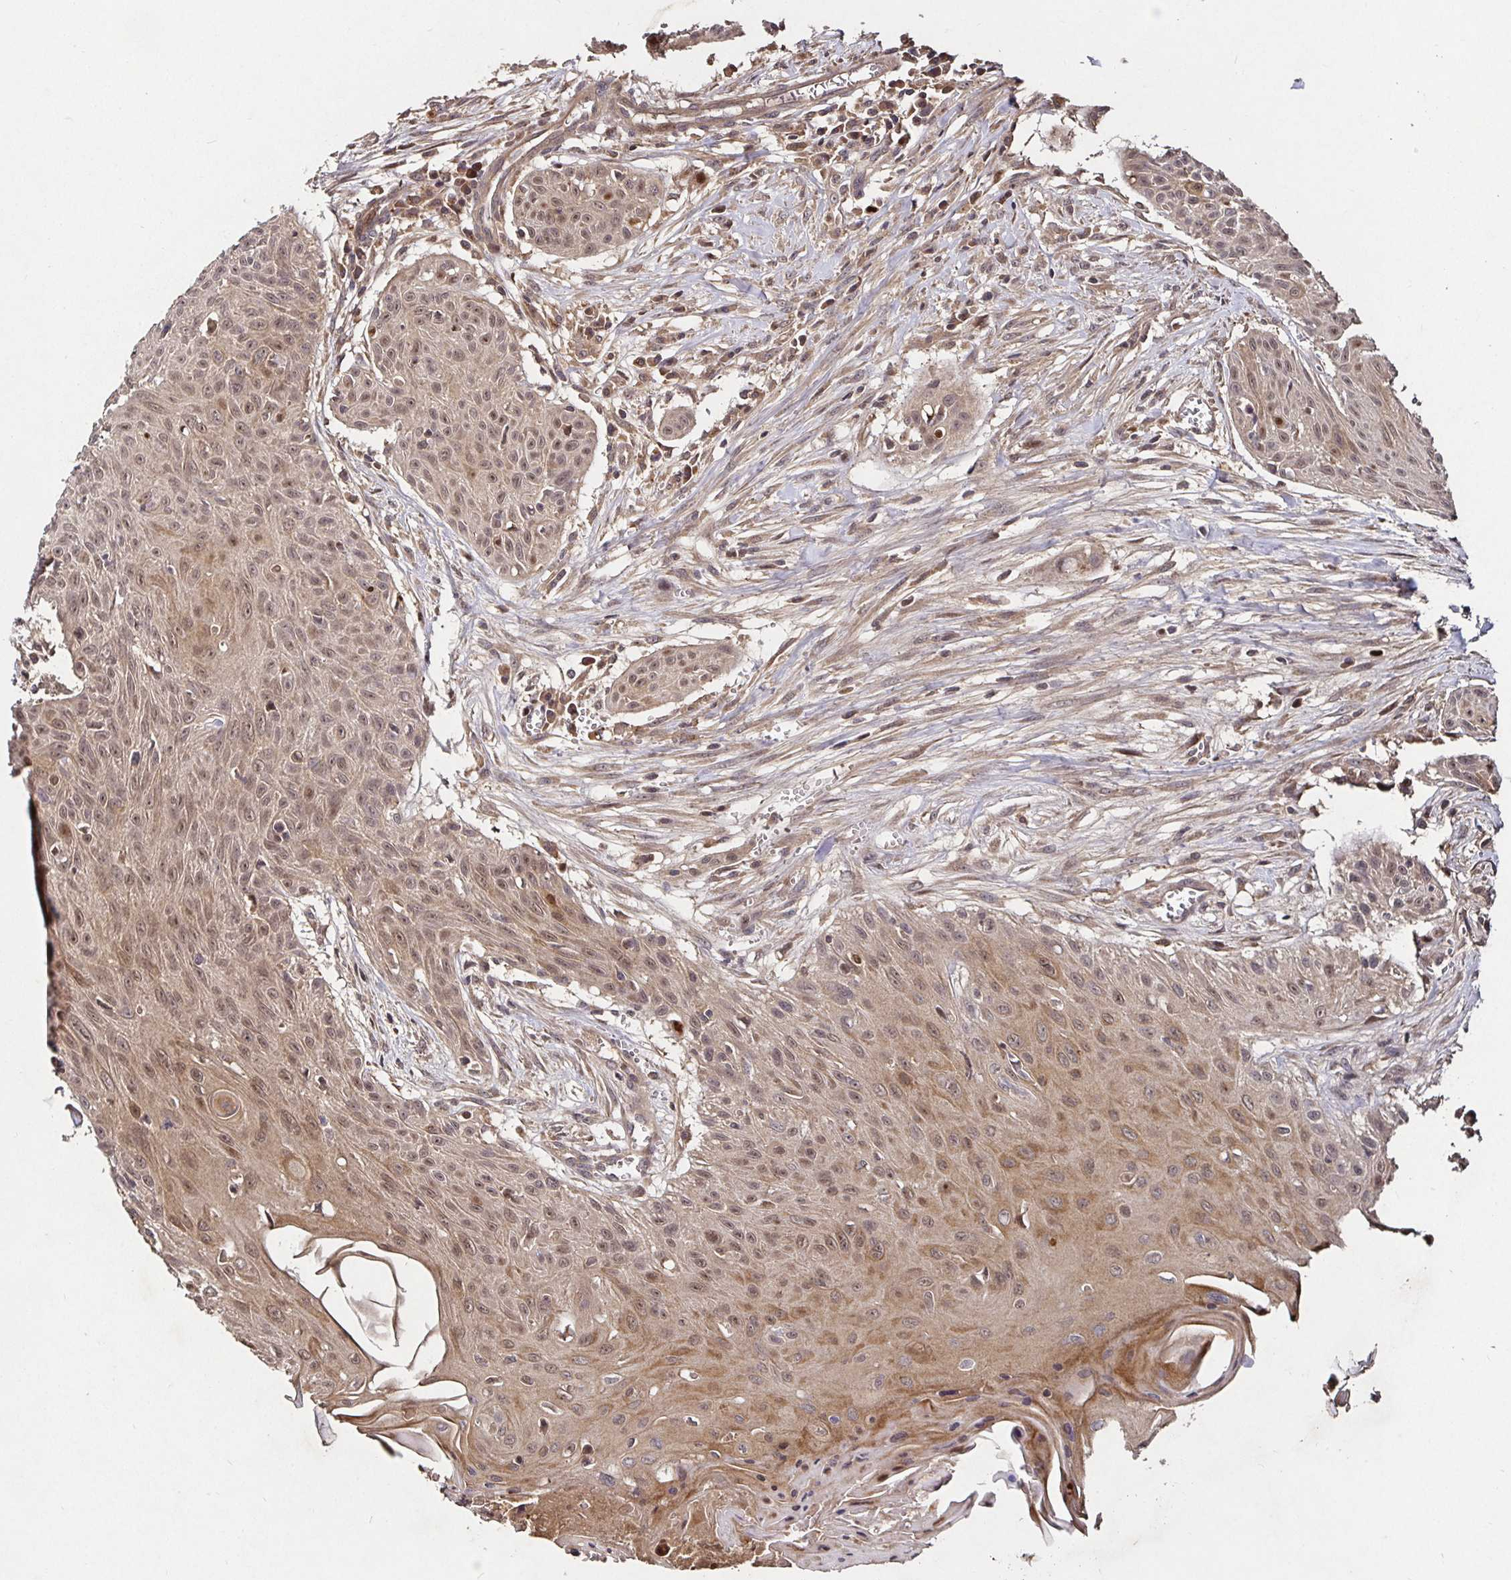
{"staining": {"intensity": "moderate", "quantity": ">75%", "location": "nuclear"}, "tissue": "head and neck cancer", "cell_type": "Tumor cells", "image_type": "cancer", "snomed": [{"axis": "morphology", "description": "Squamous cell carcinoma, NOS"}, {"axis": "topography", "description": "Lymph node"}, {"axis": "topography", "description": "Salivary gland"}, {"axis": "topography", "description": "Head-Neck"}], "caption": "Protein positivity by IHC displays moderate nuclear staining in approximately >75% of tumor cells in head and neck cancer (squamous cell carcinoma).", "gene": "SMYD3", "patient": {"sex": "female", "age": 74}}